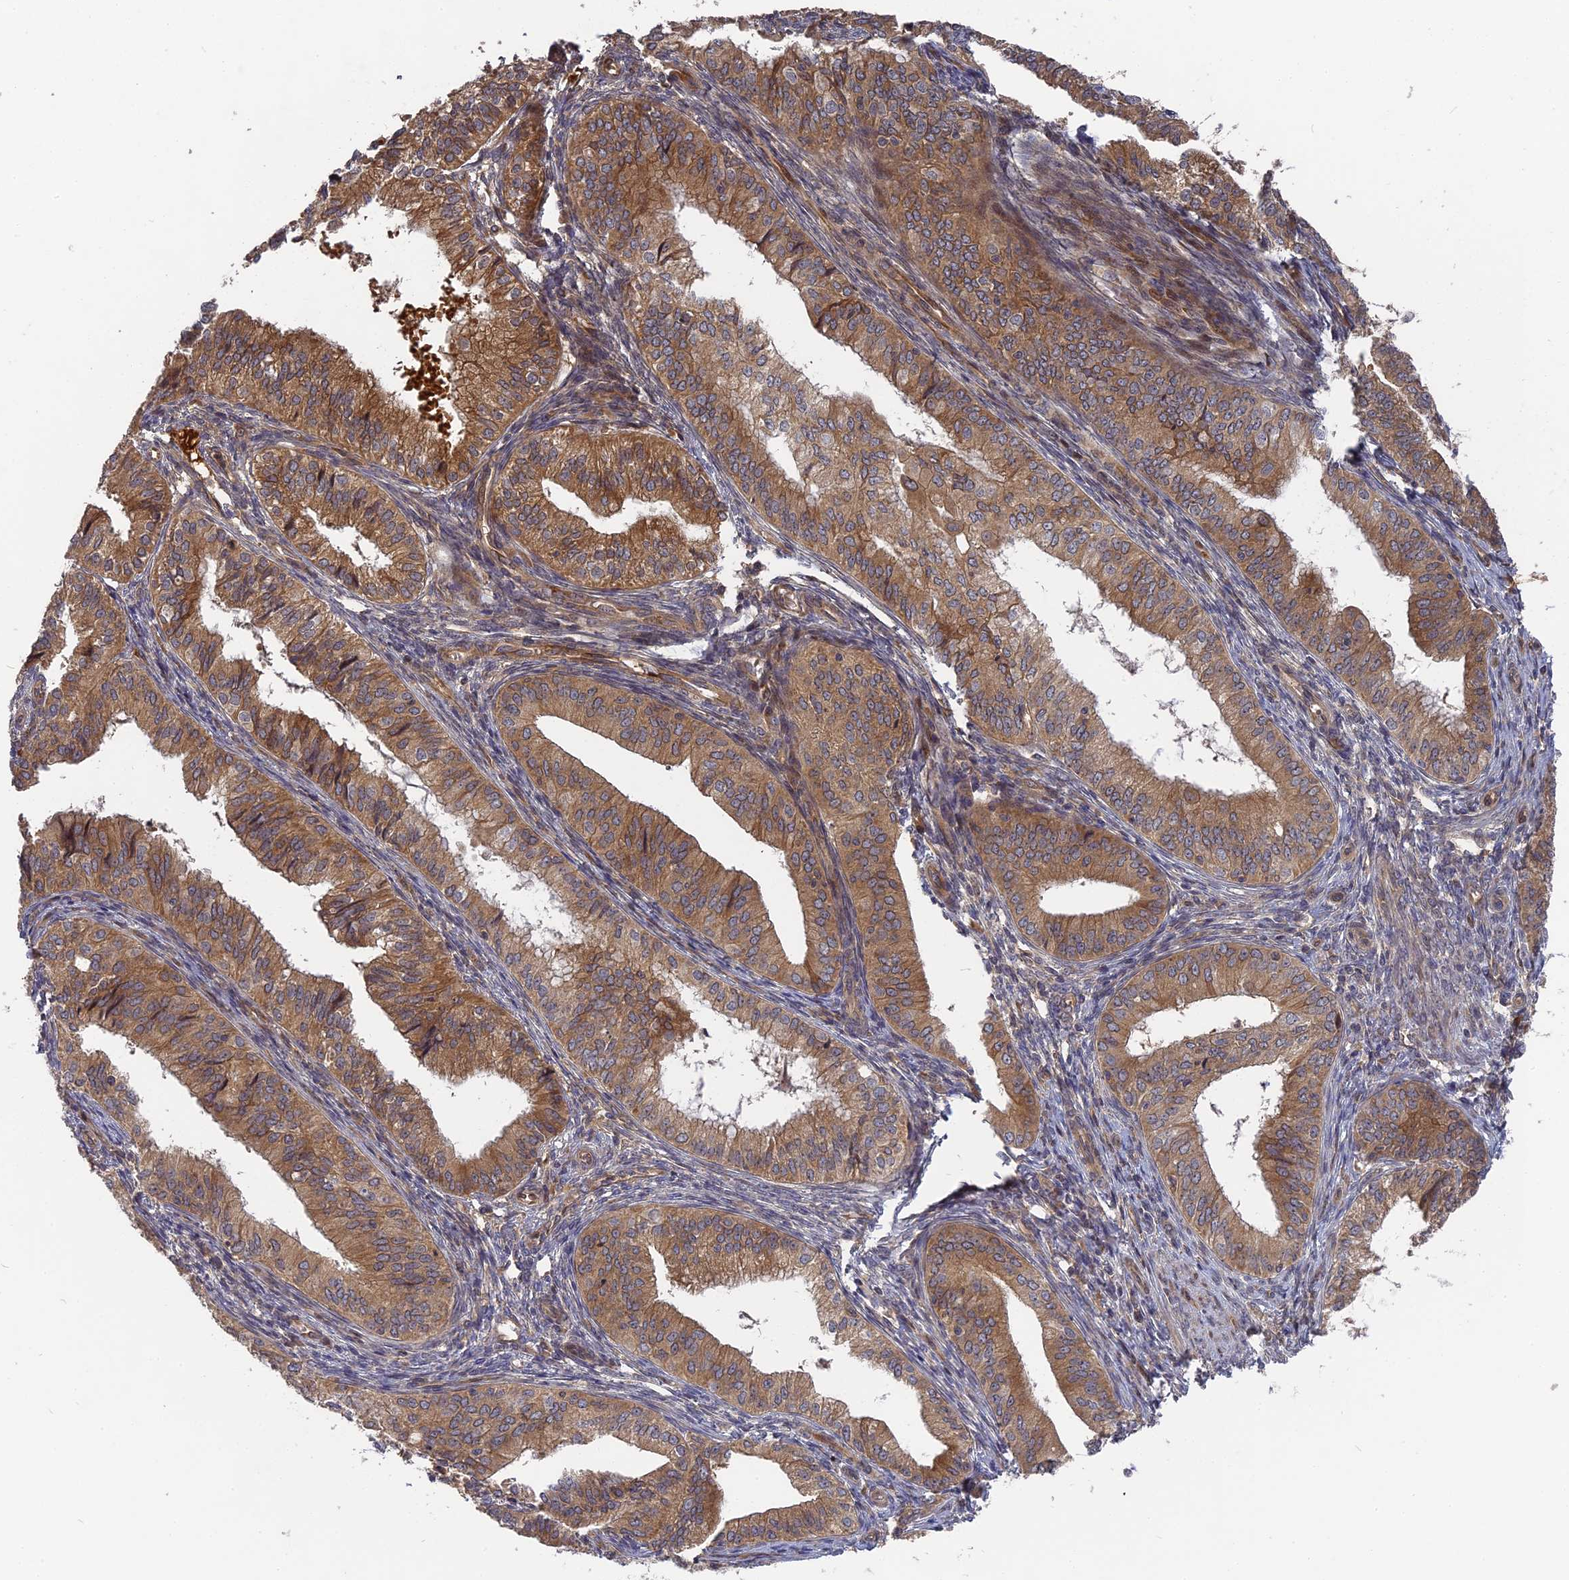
{"staining": {"intensity": "moderate", "quantity": ">75%", "location": "cytoplasmic/membranous"}, "tissue": "endometrial cancer", "cell_type": "Tumor cells", "image_type": "cancer", "snomed": [{"axis": "morphology", "description": "Adenocarcinoma, NOS"}, {"axis": "topography", "description": "Endometrium"}], "caption": "This is an image of IHC staining of adenocarcinoma (endometrial), which shows moderate positivity in the cytoplasmic/membranous of tumor cells.", "gene": "TMUB2", "patient": {"sex": "female", "age": 50}}